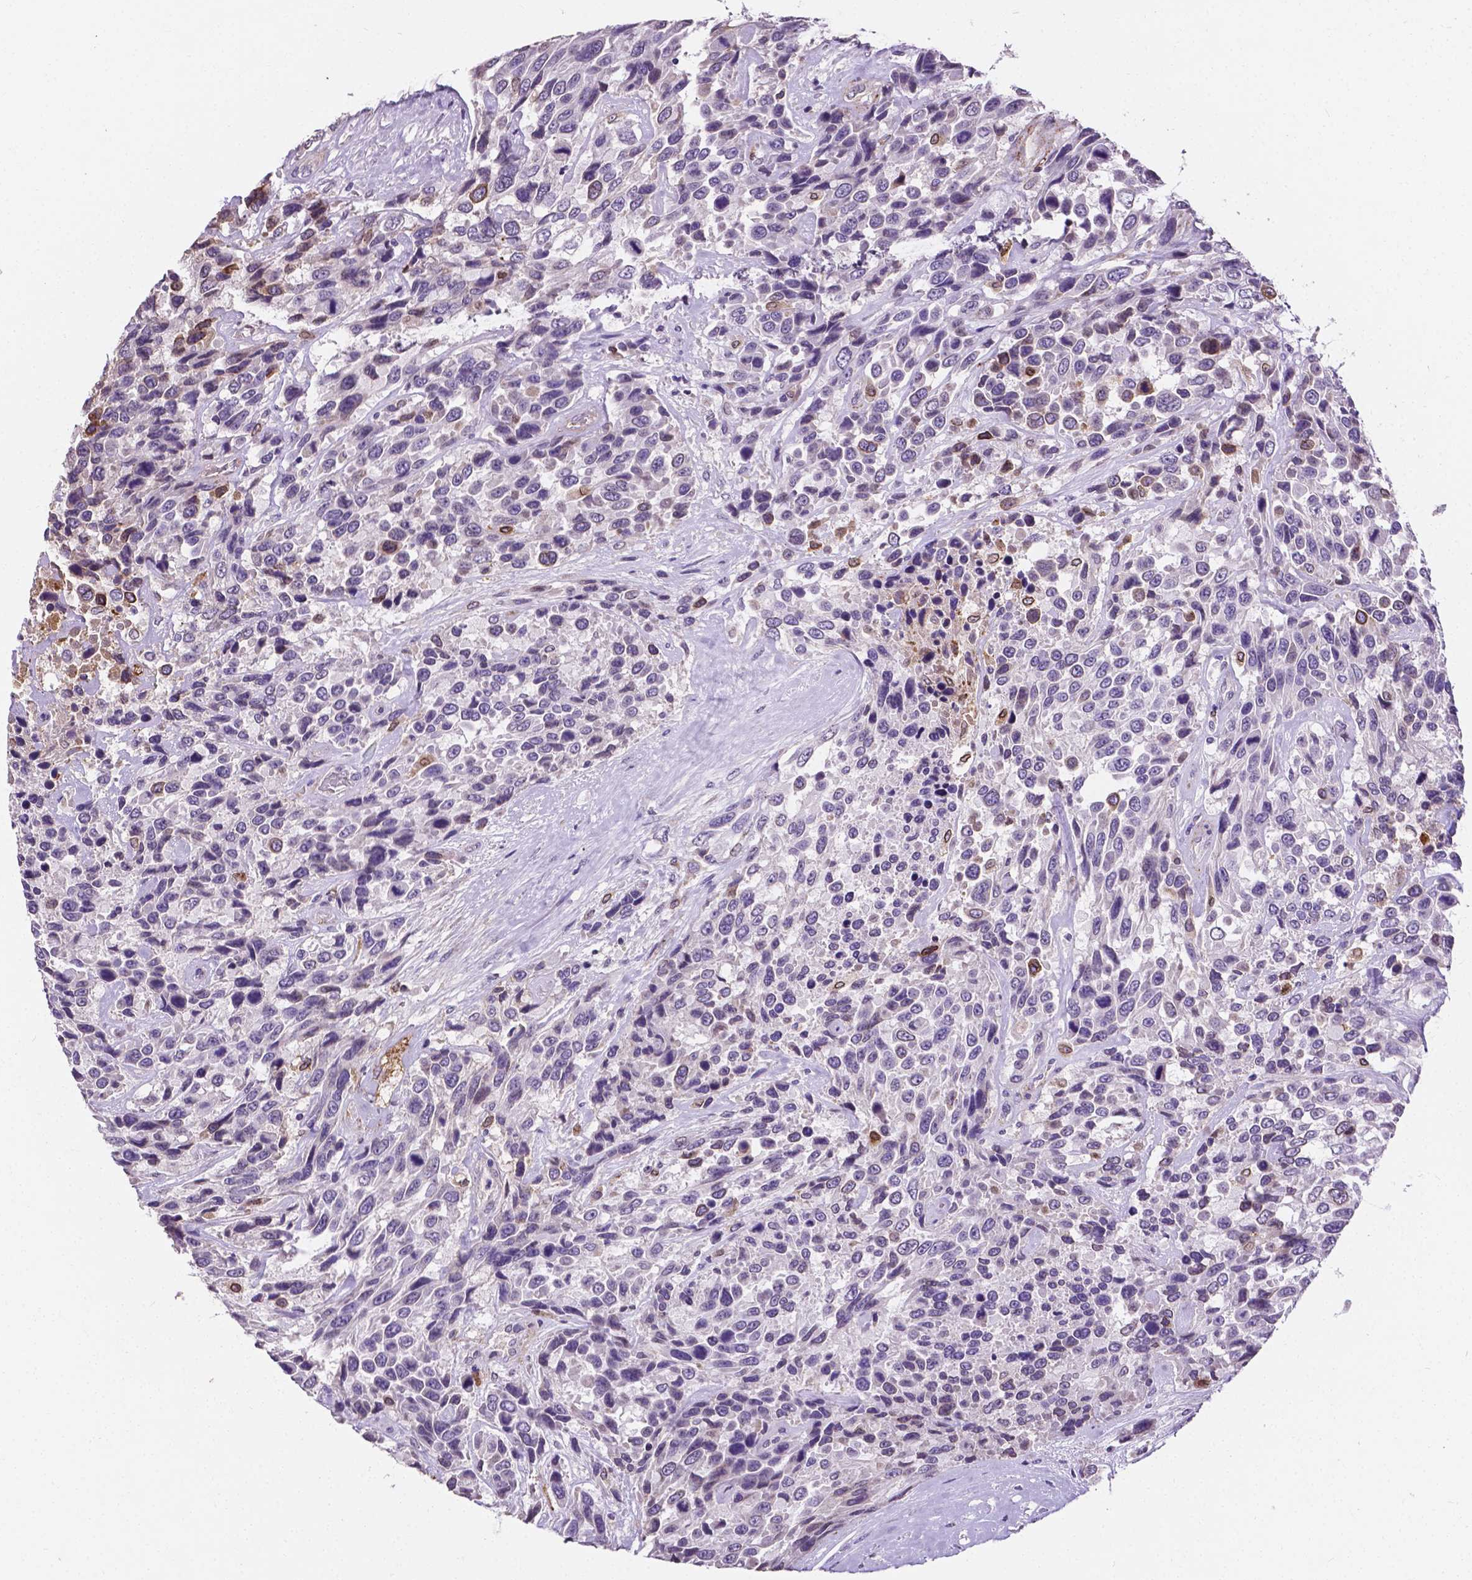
{"staining": {"intensity": "negative", "quantity": "none", "location": "none"}, "tissue": "urothelial cancer", "cell_type": "Tumor cells", "image_type": "cancer", "snomed": [{"axis": "morphology", "description": "Urothelial carcinoma, High grade"}, {"axis": "topography", "description": "Urinary bladder"}], "caption": "This is a image of IHC staining of urothelial carcinoma (high-grade), which shows no staining in tumor cells. (Brightfield microscopy of DAB immunohistochemistry at high magnification).", "gene": "APOE", "patient": {"sex": "female", "age": 70}}